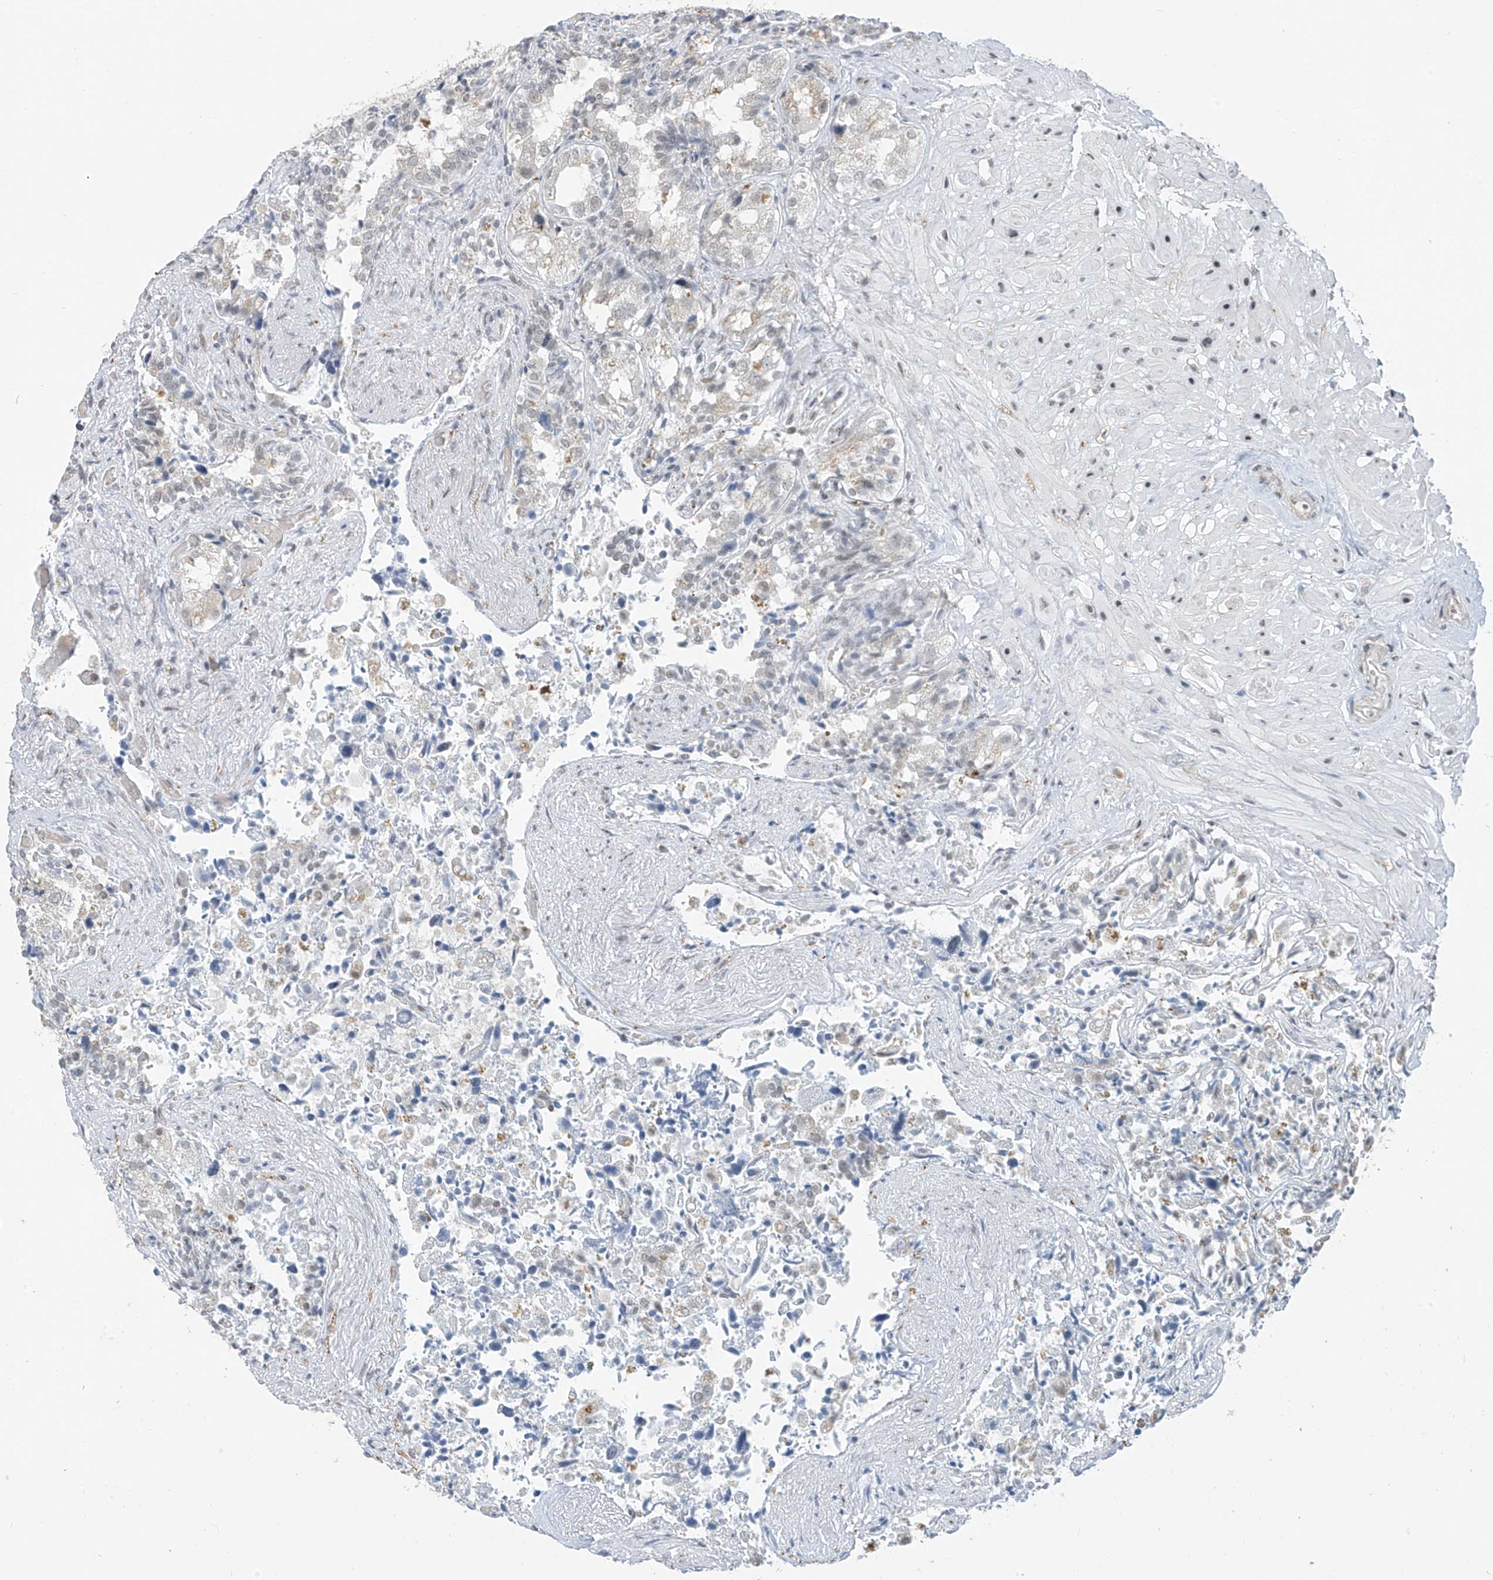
{"staining": {"intensity": "weak", "quantity": ">75%", "location": "nuclear"}, "tissue": "seminal vesicle", "cell_type": "Glandular cells", "image_type": "normal", "snomed": [{"axis": "morphology", "description": "Normal tissue, NOS"}, {"axis": "topography", "description": "Seminal veicle"}, {"axis": "topography", "description": "Peripheral nerve tissue"}], "caption": "Immunohistochemistry (DAB (3,3'-diaminobenzidine)) staining of benign seminal vesicle shows weak nuclear protein staining in about >75% of glandular cells. Nuclei are stained in blue.", "gene": "MCM9", "patient": {"sex": "male", "age": 63}}